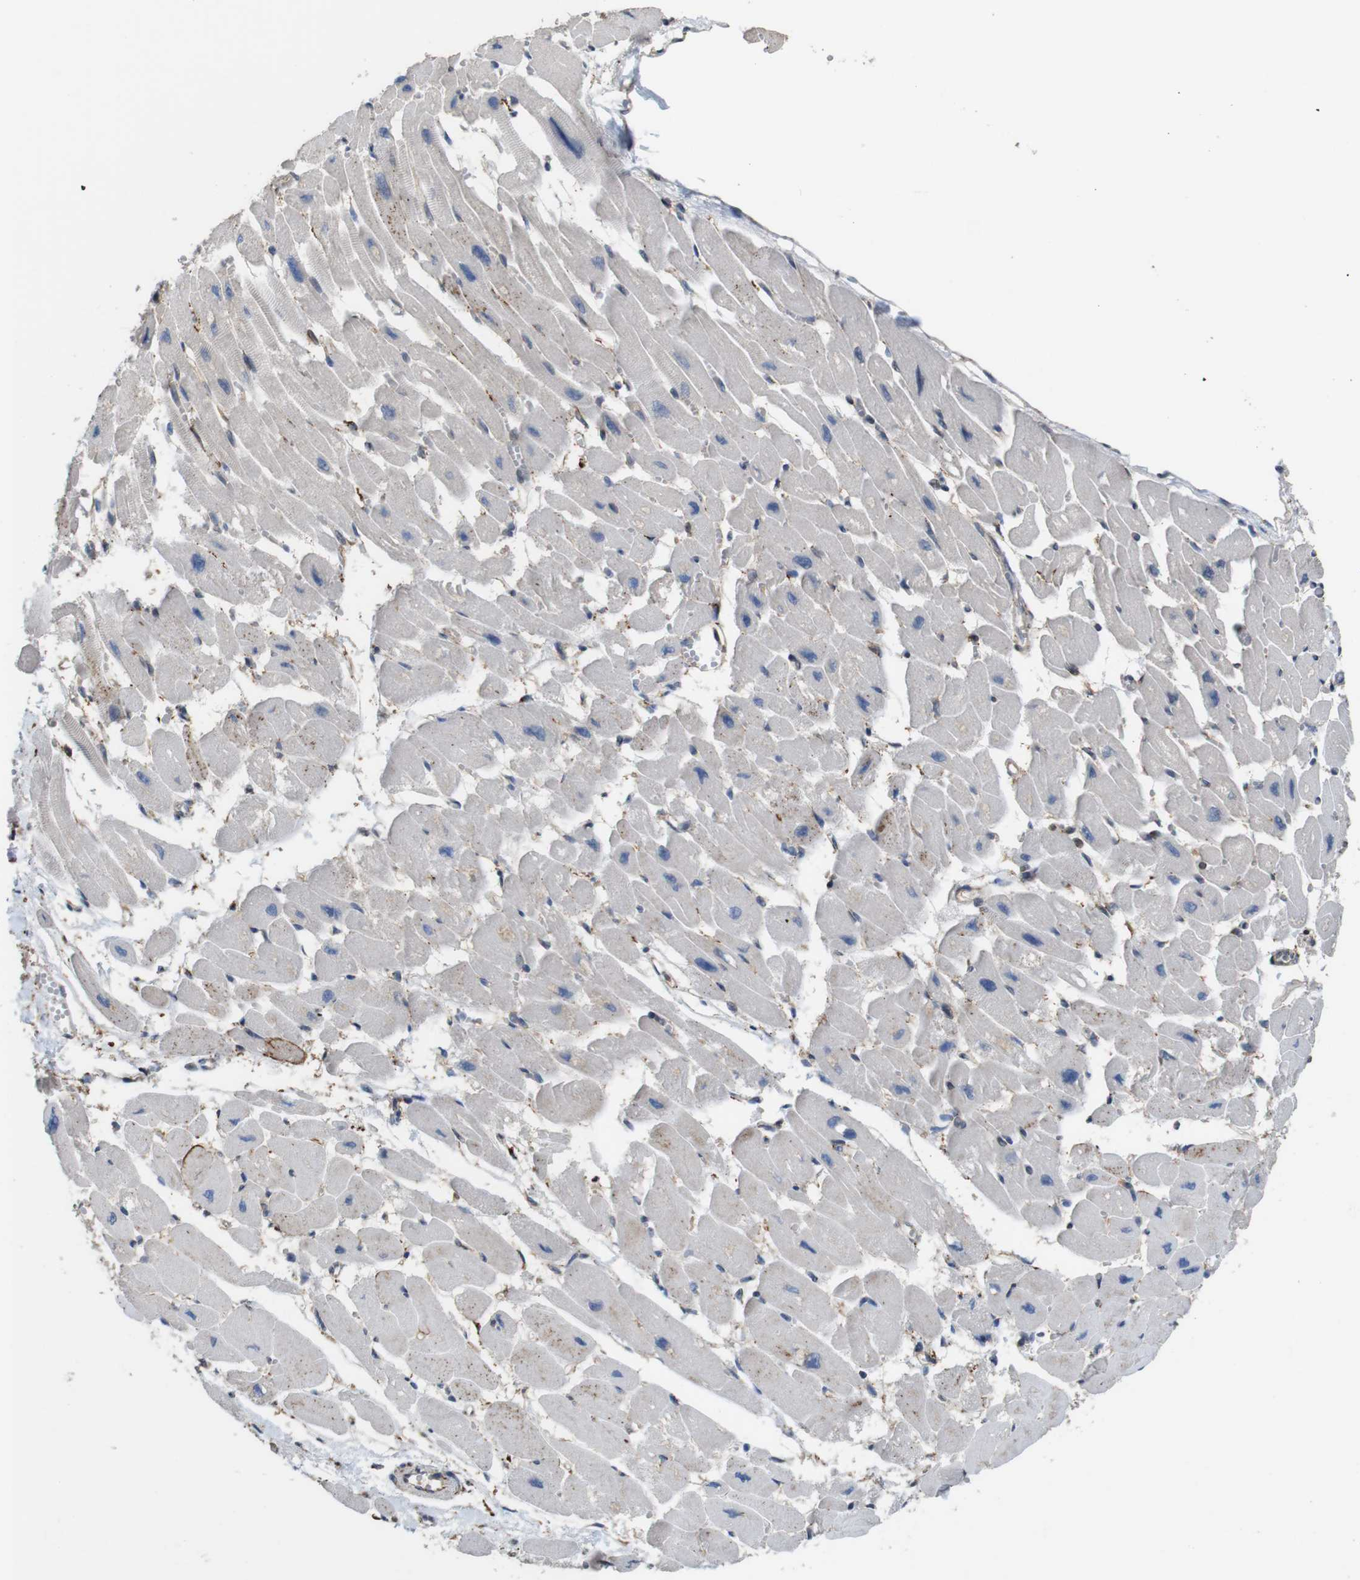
{"staining": {"intensity": "weak", "quantity": "<25%", "location": "cytoplasmic/membranous"}, "tissue": "heart muscle", "cell_type": "Cardiomyocytes", "image_type": "normal", "snomed": [{"axis": "morphology", "description": "Normal tissue, NOS"}, {"axis": "topography", "description": "Heart"}], "caption": "IHC micrograph of benign heart muscle: human heart muscle stained with DAB displays no significant protein expression in cardiomyocytes.", "gene": "PCOLCE2", "patient": {"sex": "female", "age": 54}}